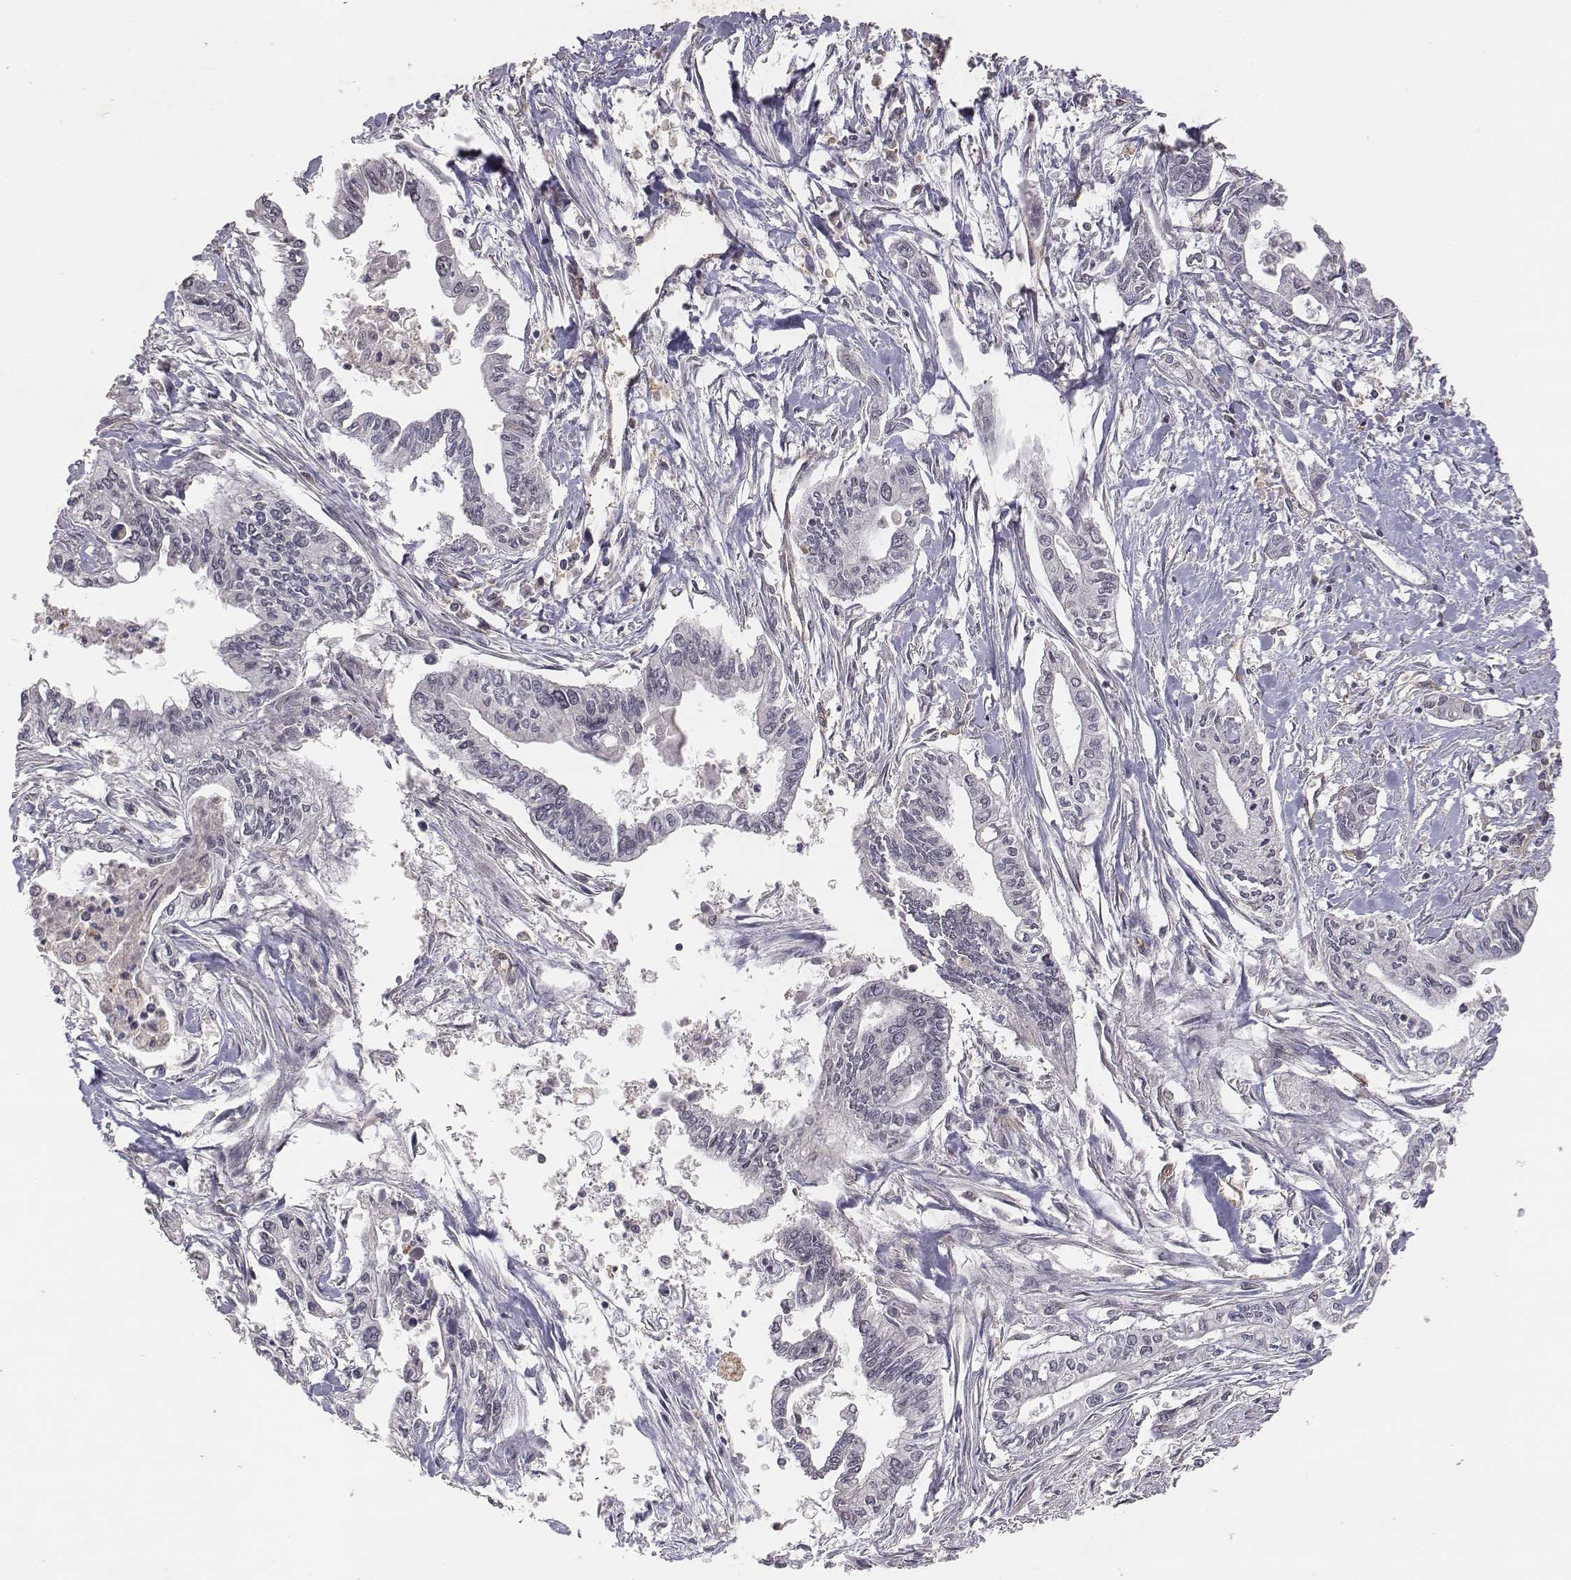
{"staining": {"intensity": "negative", "quantity": "none", "location": "none"}, "tissue": "pancreatic cancer", "cell_type": "Tumor cells", "image_type": "cancer", "snomed": [{"axis": "morphology", "description": "Adenocarcinoma, NOS"}, {"axis": "topography", "description": "Pancreas"}], "caption": "High magnification brightfield microscopy of pancreatic cancer stained with DAB (brown) and counterstained with hematoxylin (blue): tumor cells show no significant expression.", "gene": "PTPRG", "patient": {"sex": "male", "age": 60}}